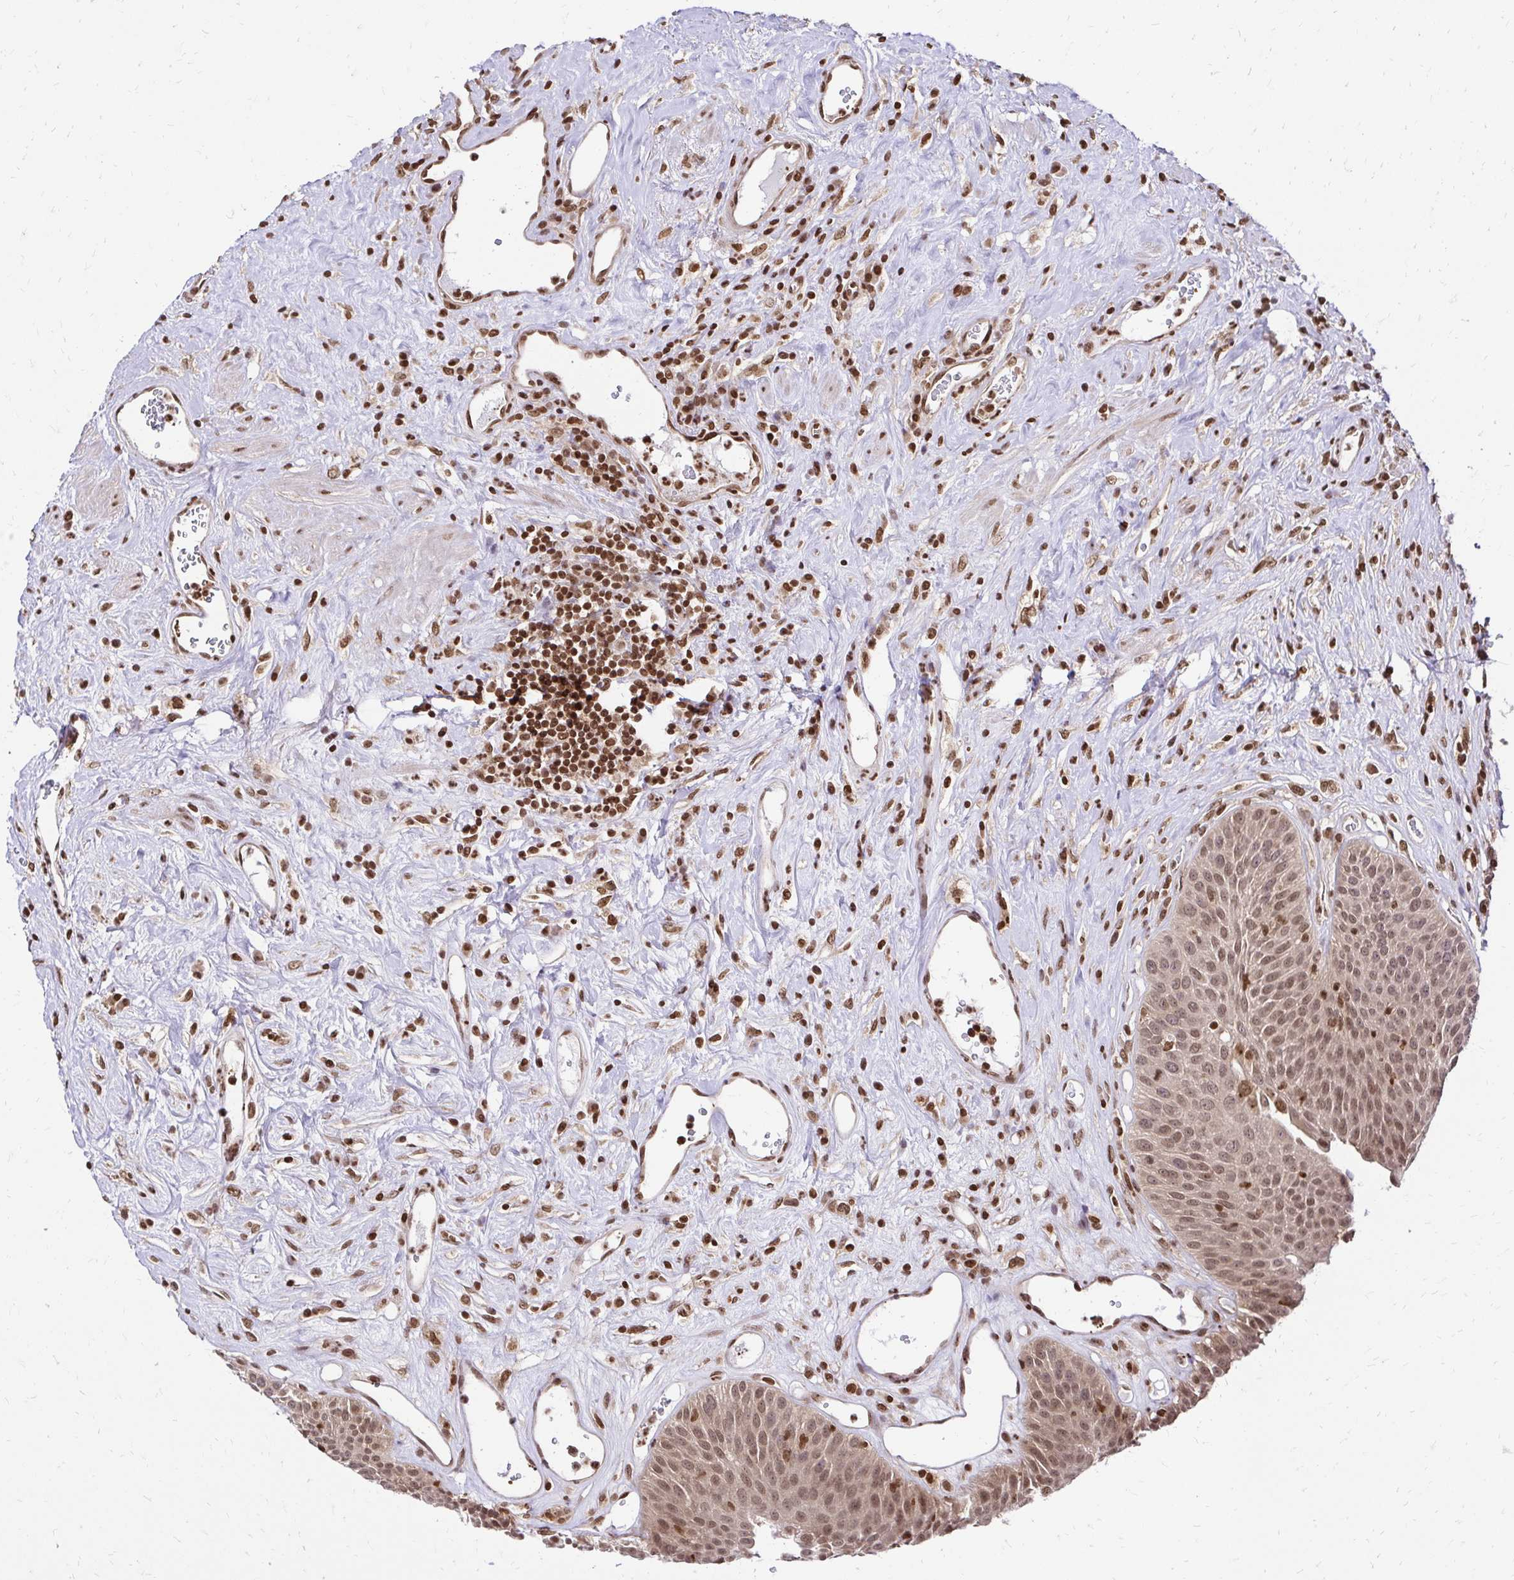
{"staining": {"intensity": "moderate", "quantity": ">75%", "location": "cytoplasmic/membranous,nuclear"}, "tissue": "urinary bladder", "cell_type": "Urothelial cells", "image_type": "normal", "snomed": [{"axis": "morphology", "description": "Normal tissue, NOS"}, {"axis": "topography", "description": "Urinary bladder"}], "caption": "Immunohistochemical staining of benign human urinary bladder demonstrates >75% levels of moderate cytoplasmic/membranous,nuclear protein staining in approximately >75% of urothelial cells. The protein is shown in brown color, while the nuclei are stained blue.", "gene": "GLYR1", "patient": {"sex": "female", "age": 56}}